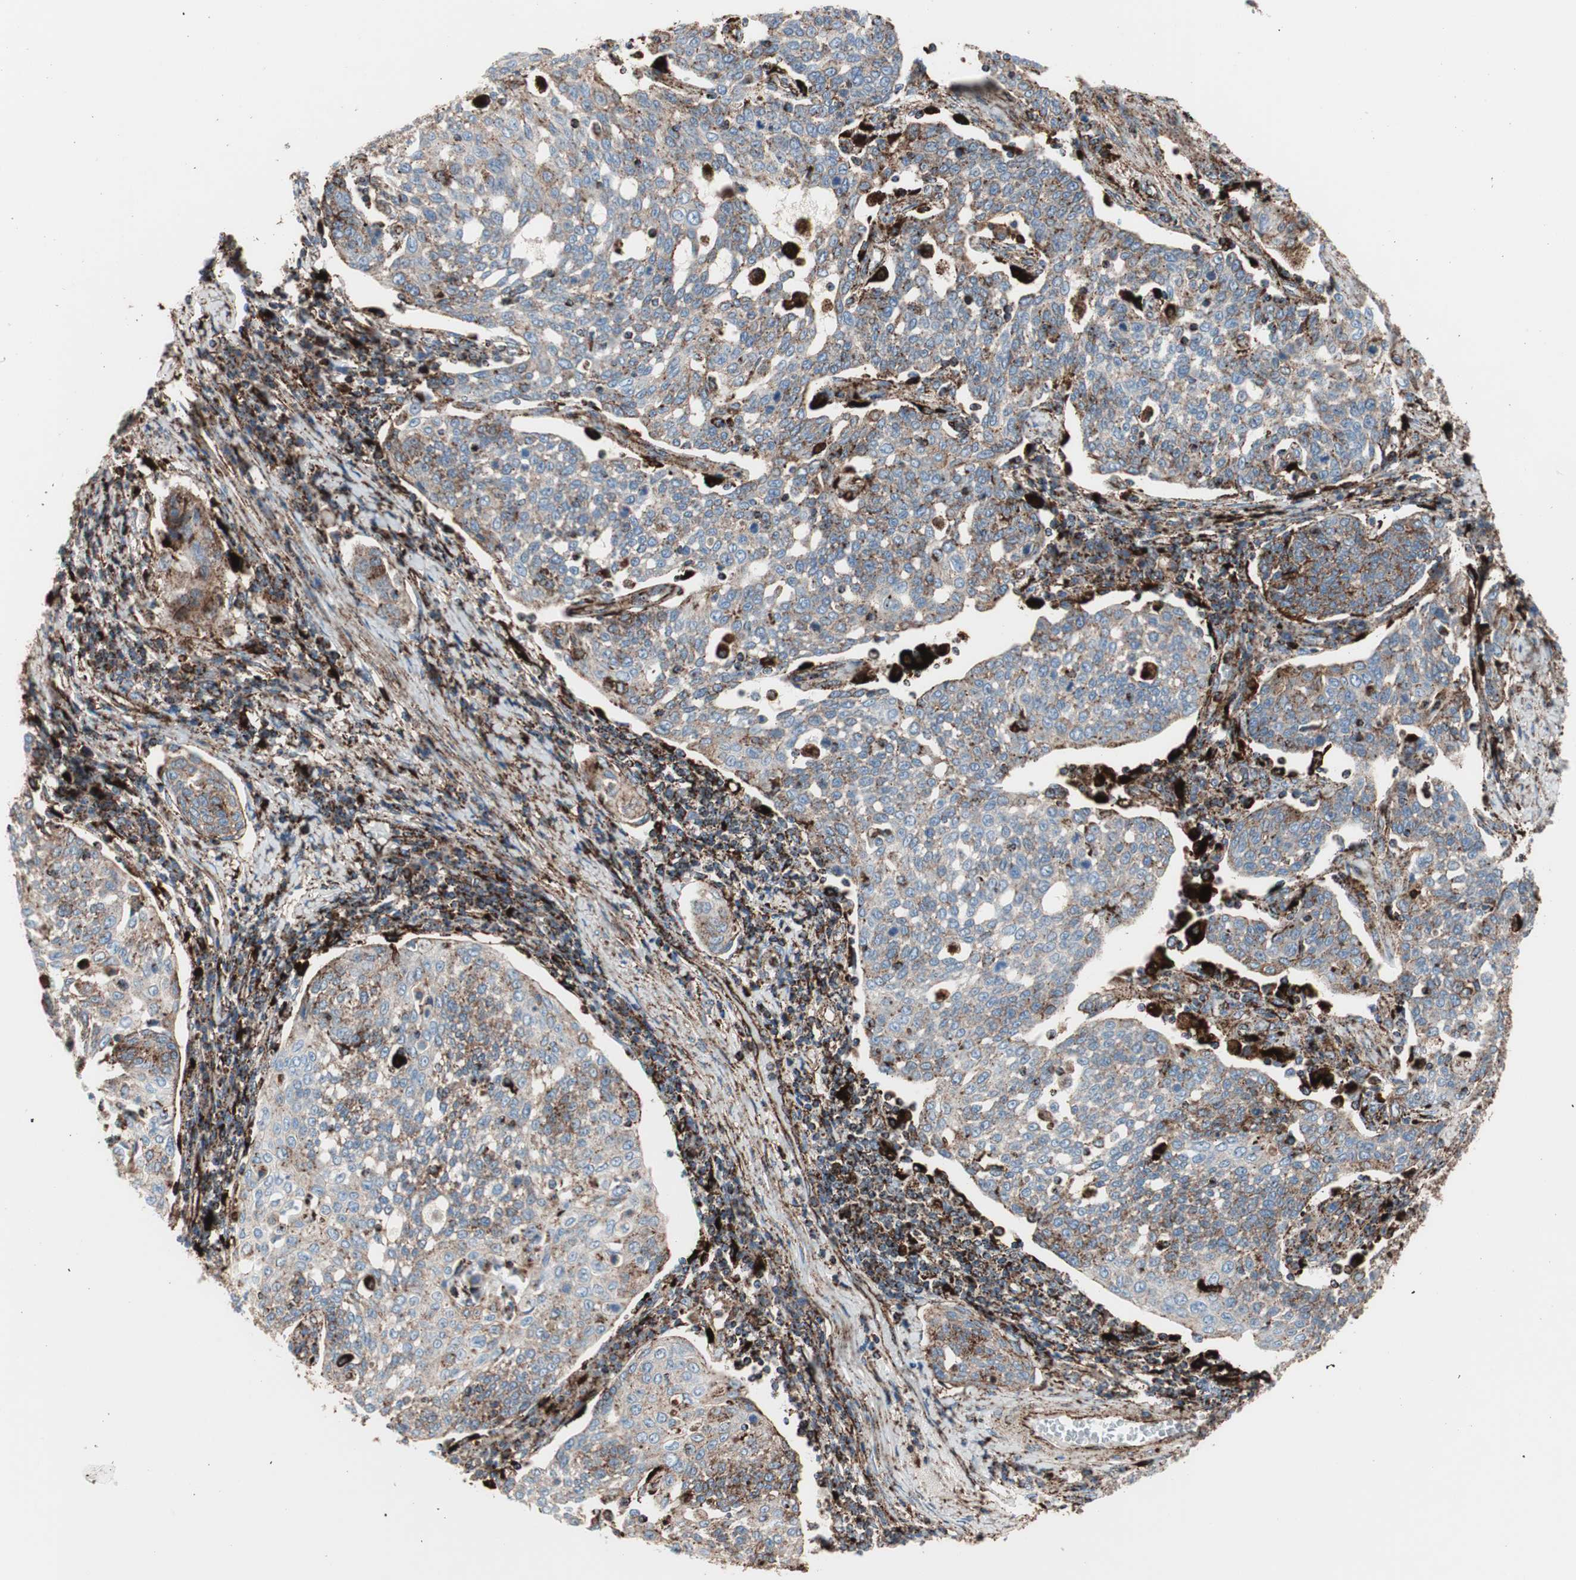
{"staining": {"intensity": "moderate", "quantity": ">75%", "location": "cytoplasmic/membranous"}, "tissue": "cervical cancer", "cell_type": "Tumor cells", "image_type": "cancer", "snomed": [{"axis": "morphology", "description": "Squamous cell carcinoma, NOS"}, {"axis": "topography", "description": "Cervix"}], "caption": "IHC photomicrograph of cervical cancer stained for a protein (brown), which exhibits medium levels of moderate cytoplasmic/membranous positivity in about >75% of tumor cells.", "gene": "LAMP1", "patient": {"sex": "female", "age": 34}}